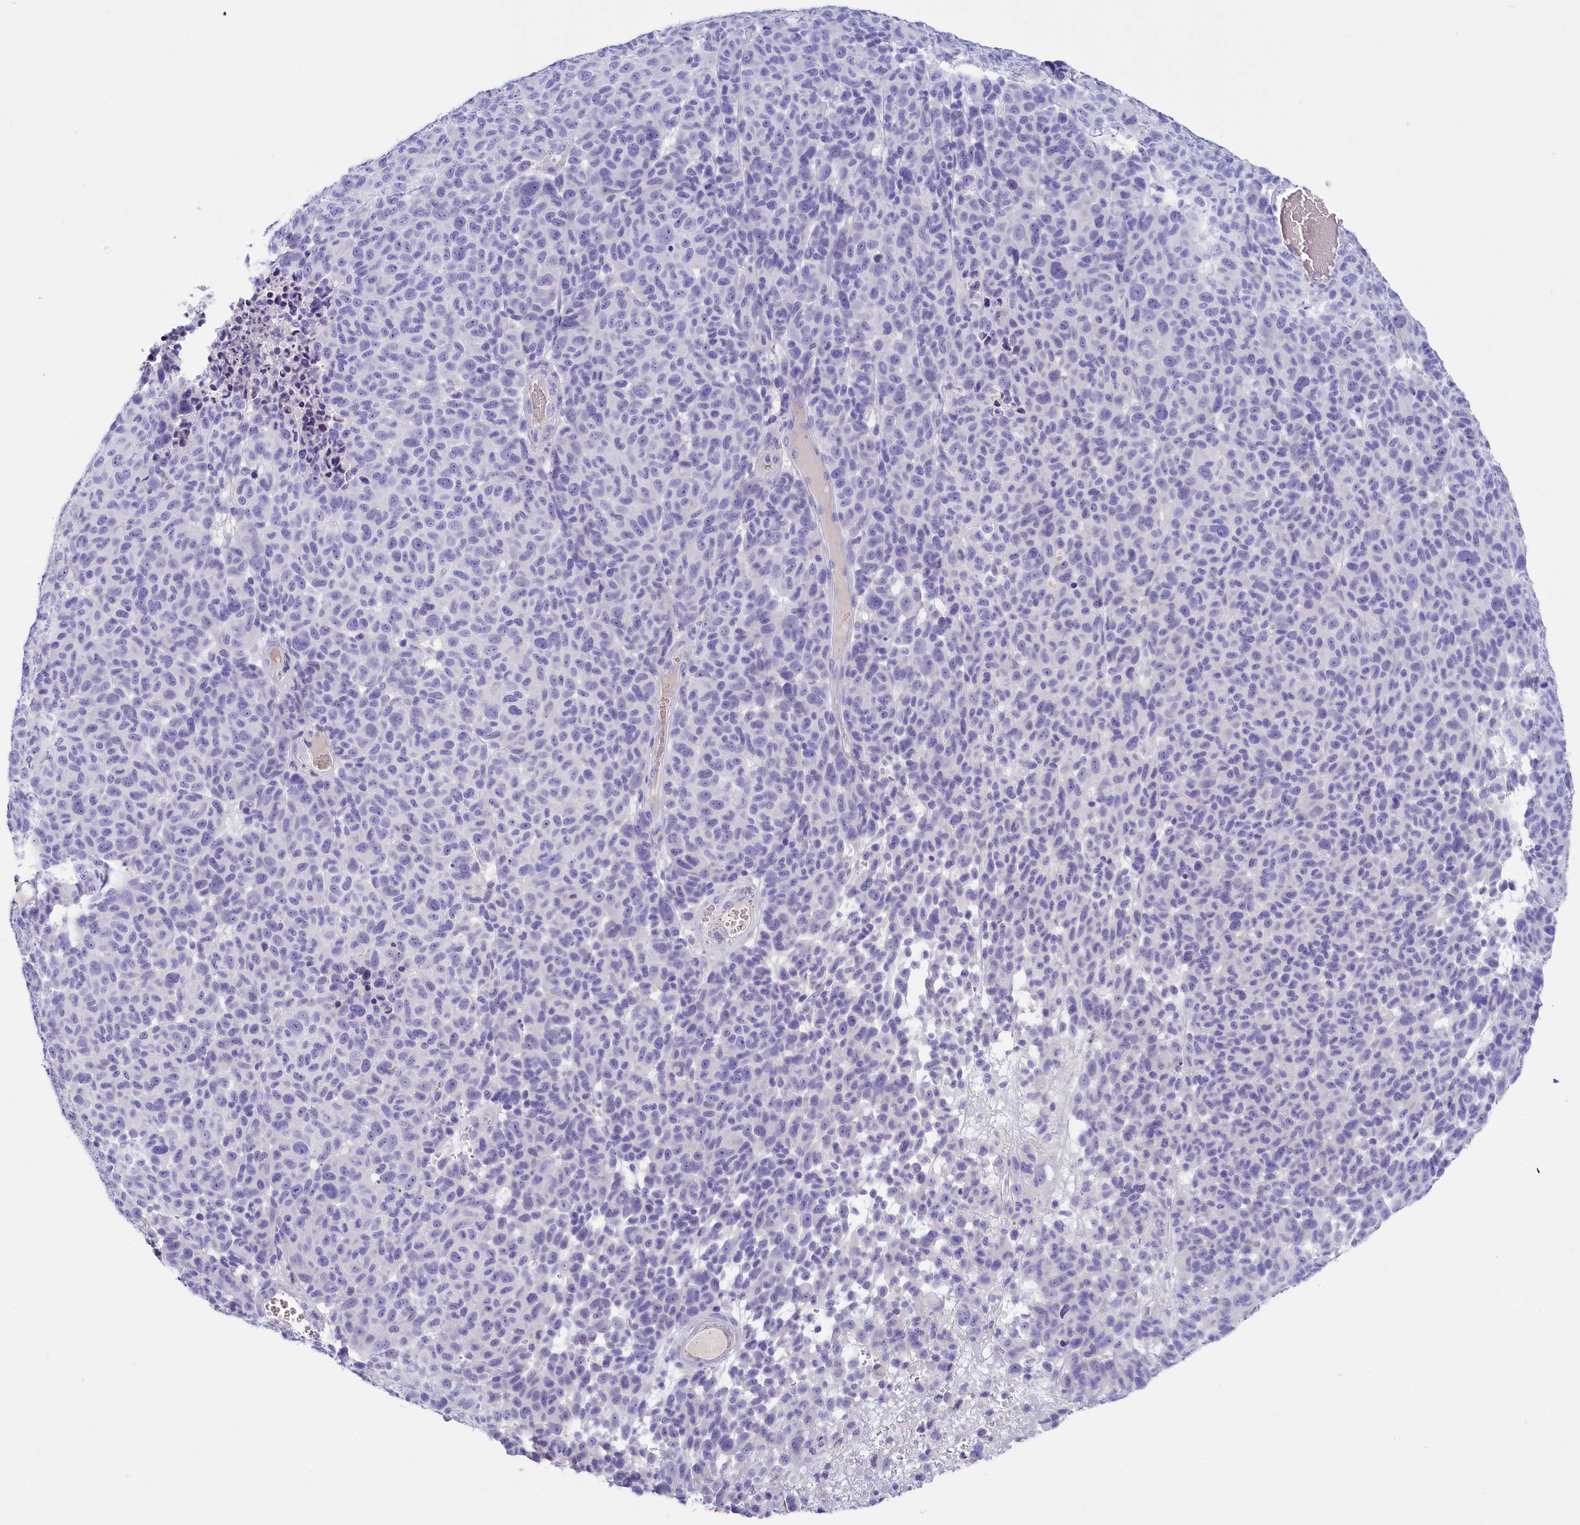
{"staining": {"intensity": "negative", "quantity": "none", "location": "none"}, "tissue": "melanoma", "cell_type": "Tumor cells", "image_type": "cancer", "snomed": [{"axis": "morphology", "description": "Malignant melanoma, NOS"}, {"axis": "topography", "description": "Skin"}], "caption": "A high-resolution micrograph shows immunohistochemistry (IHC) staining of malignant melanoma, which reveals no significant expression in tumor cells.", "gene": "SULT2A1", "patient": {"sex": "male", "age": 49}}